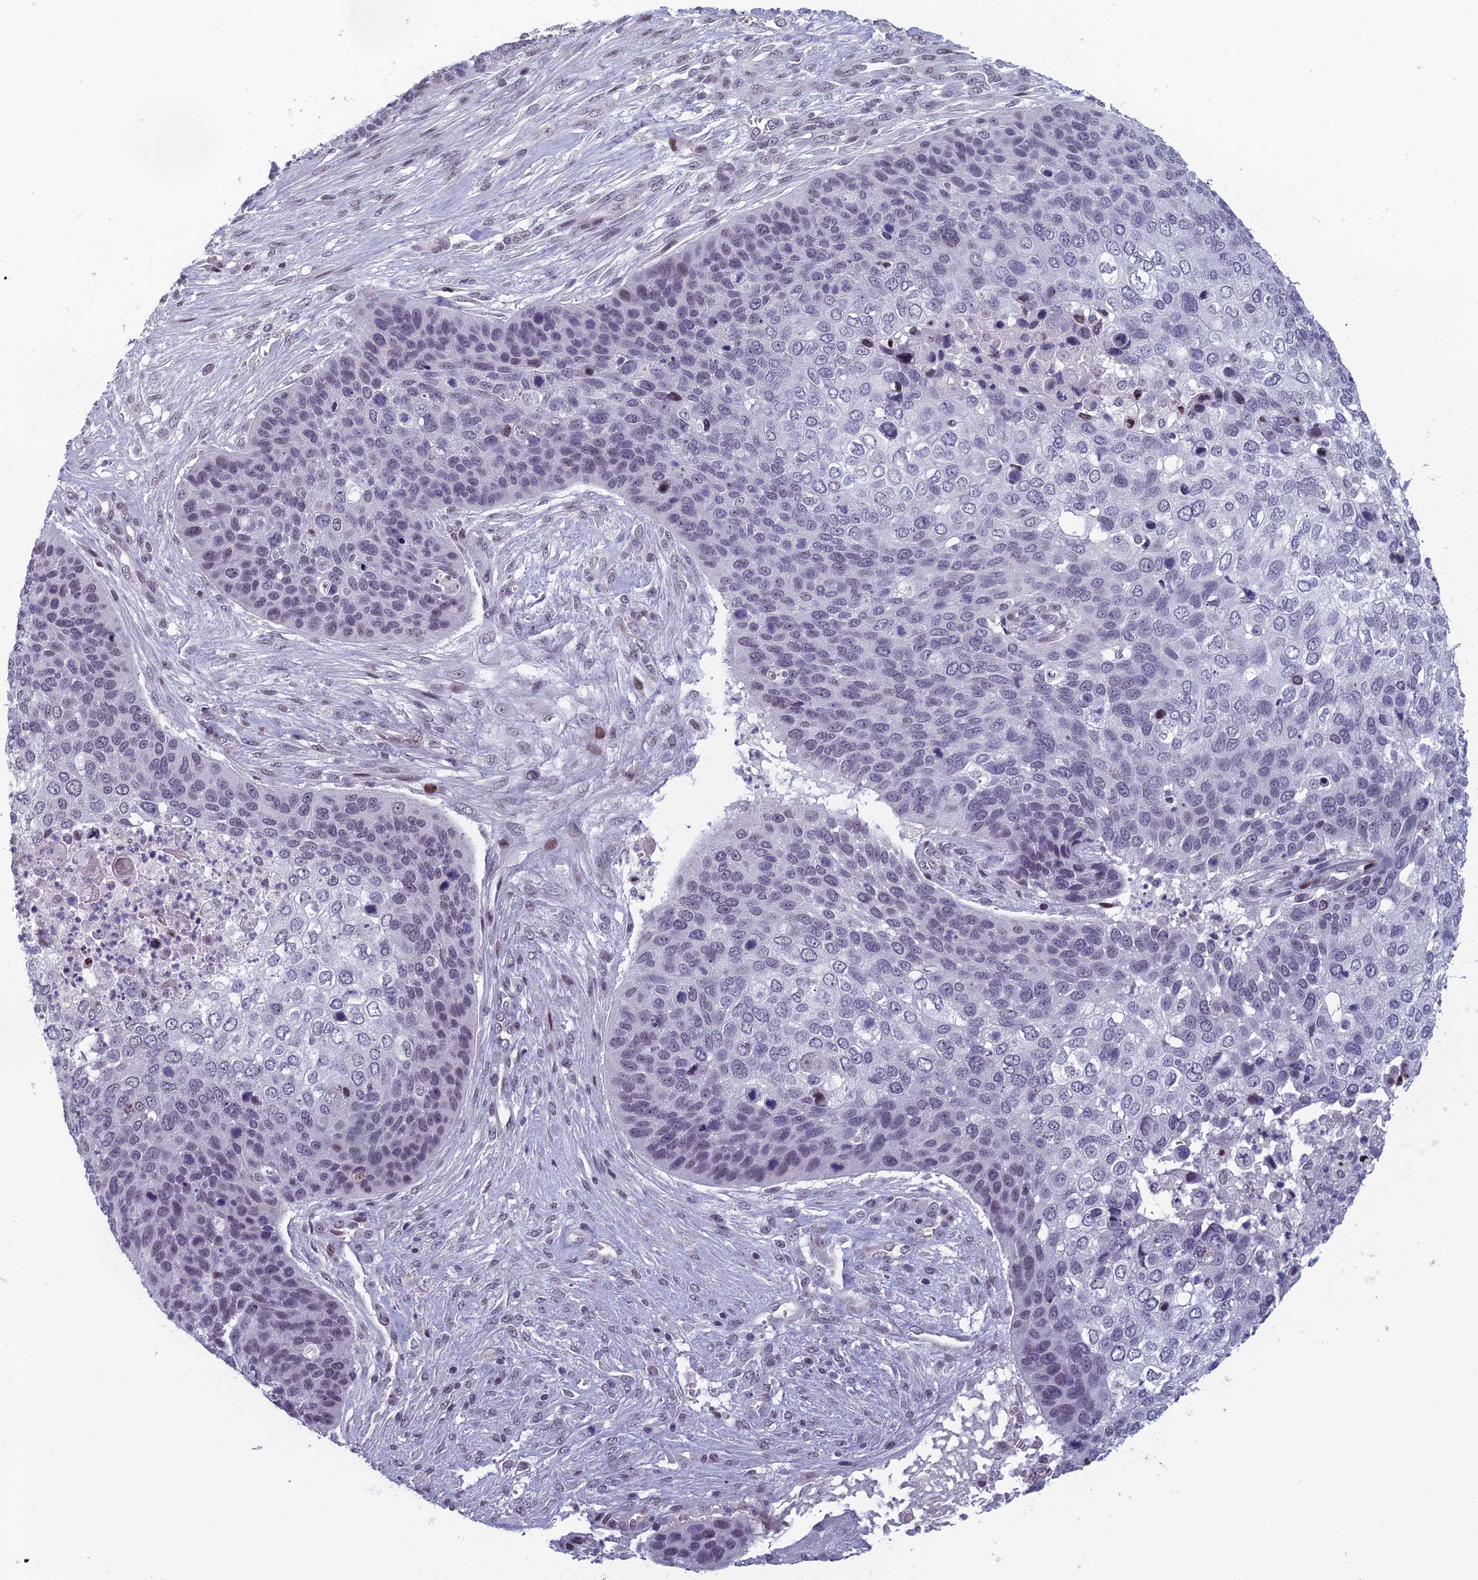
{"staining": {"intensity": "negative", "quantity": "none", "location": "none"}, "tissue": "skin cancer", "cell_type": "Tumor cells", "image_type": "cancer", "snomed": [{"axis": "morphology", "description": "Basal cell carcinoma"}, {"axis": "topography", "description": "Skin"}], "caption": "A high-resolution photomicrograph shows IHC staining of basal cell carcinoma (skin), which shows no significant expression in tumor cells.", "gene": "RGS17", "patient": {"sex": "female", "age": 74}}